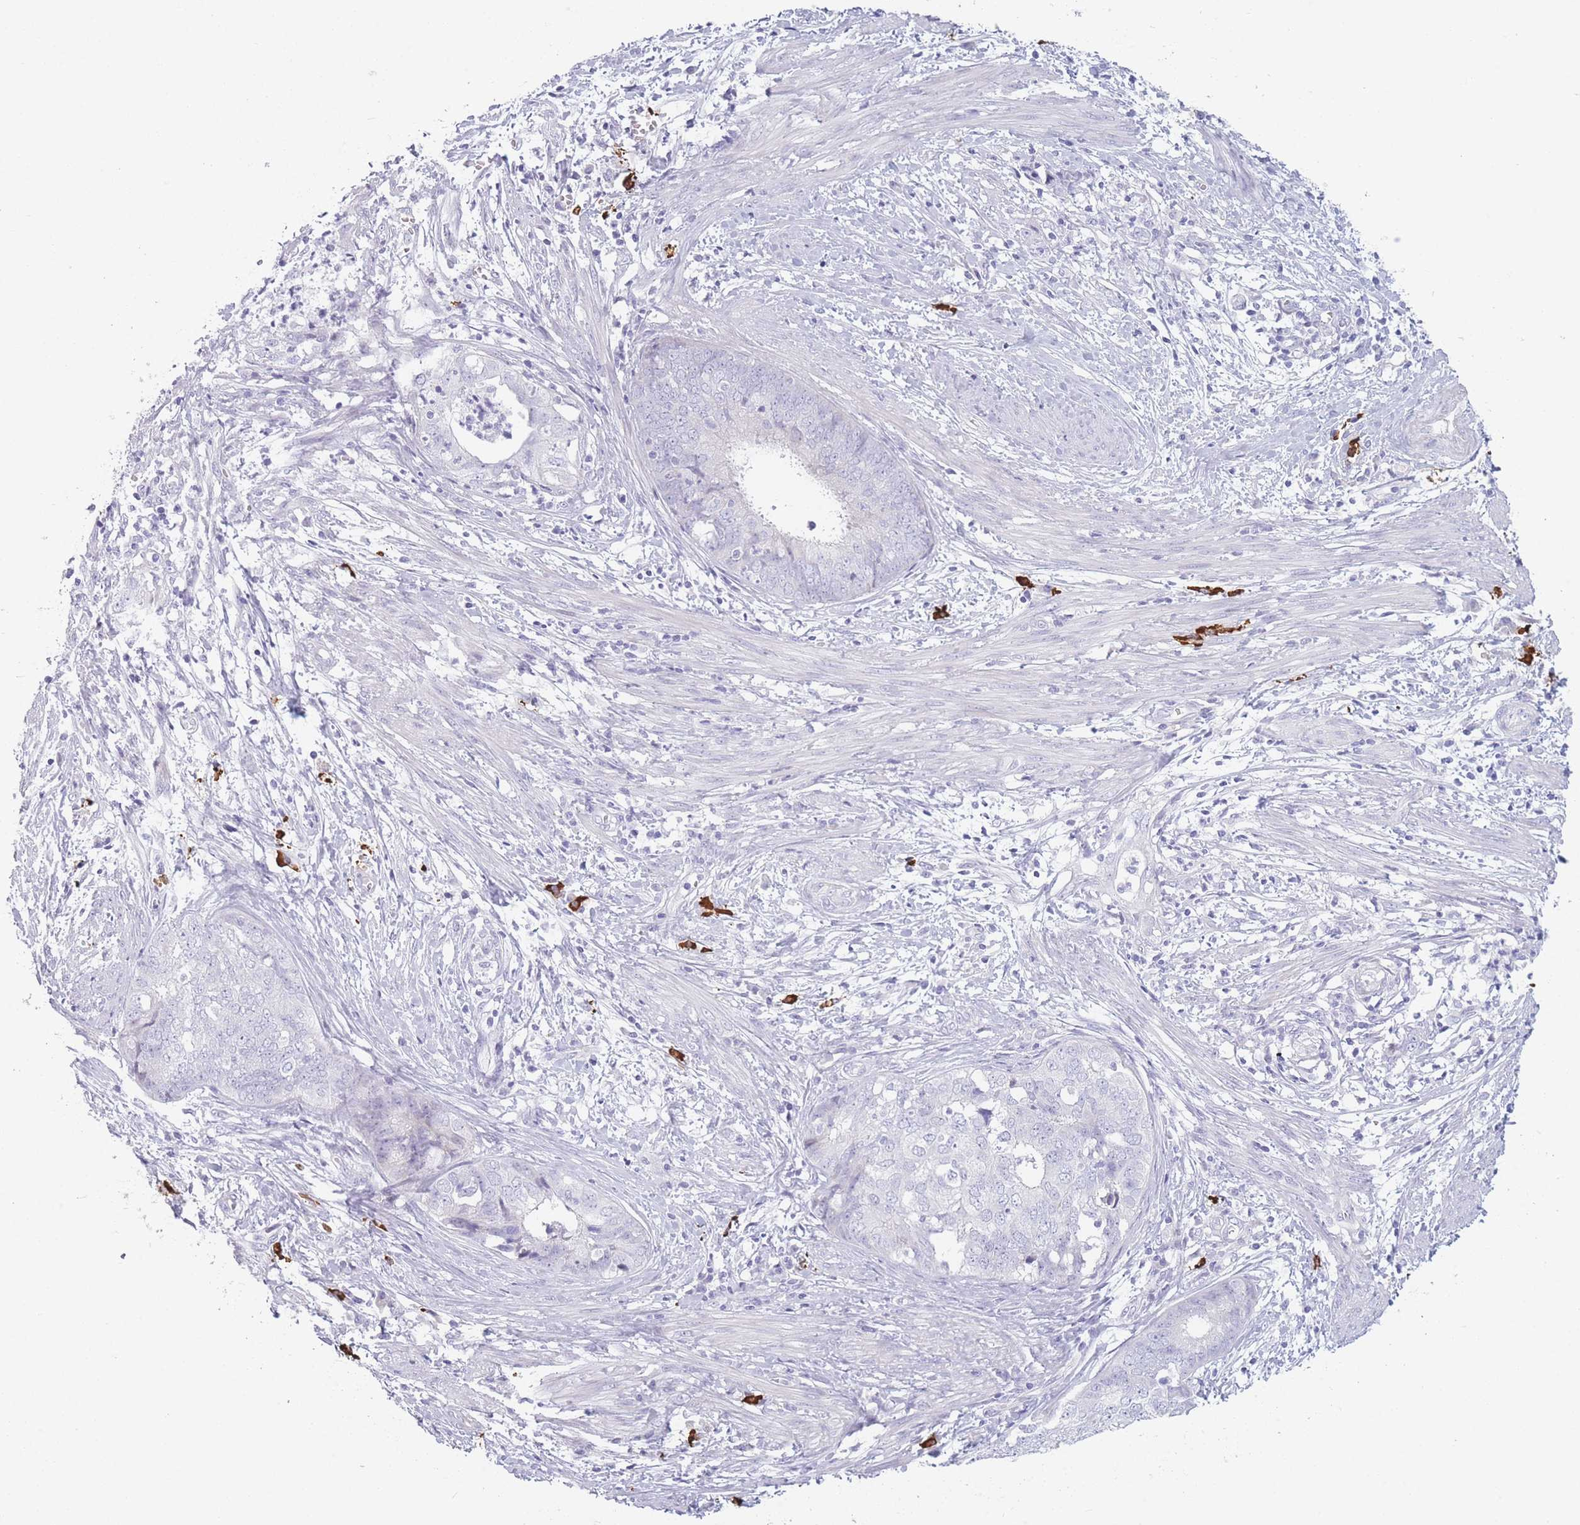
{"staining": {"intensity": "negative", "quantity": "none", "location": "none"}, "tissue": "endometrial cancer", "cell_type": "Tumor cells", "image_type": "cancer", "snomed": [{"axis": "morphology", "description": "Adenocarcinoma, NOS"}, {"axis": "topography", "description": "Endometrium"}], "caption": "Human endometrial adenocarcinoma stained for a protein using immunohistochemistry exhibits no staining in tumor cells.", "gene": "PLEKHG2", "patient": {"sex": "female", "age": 68}}